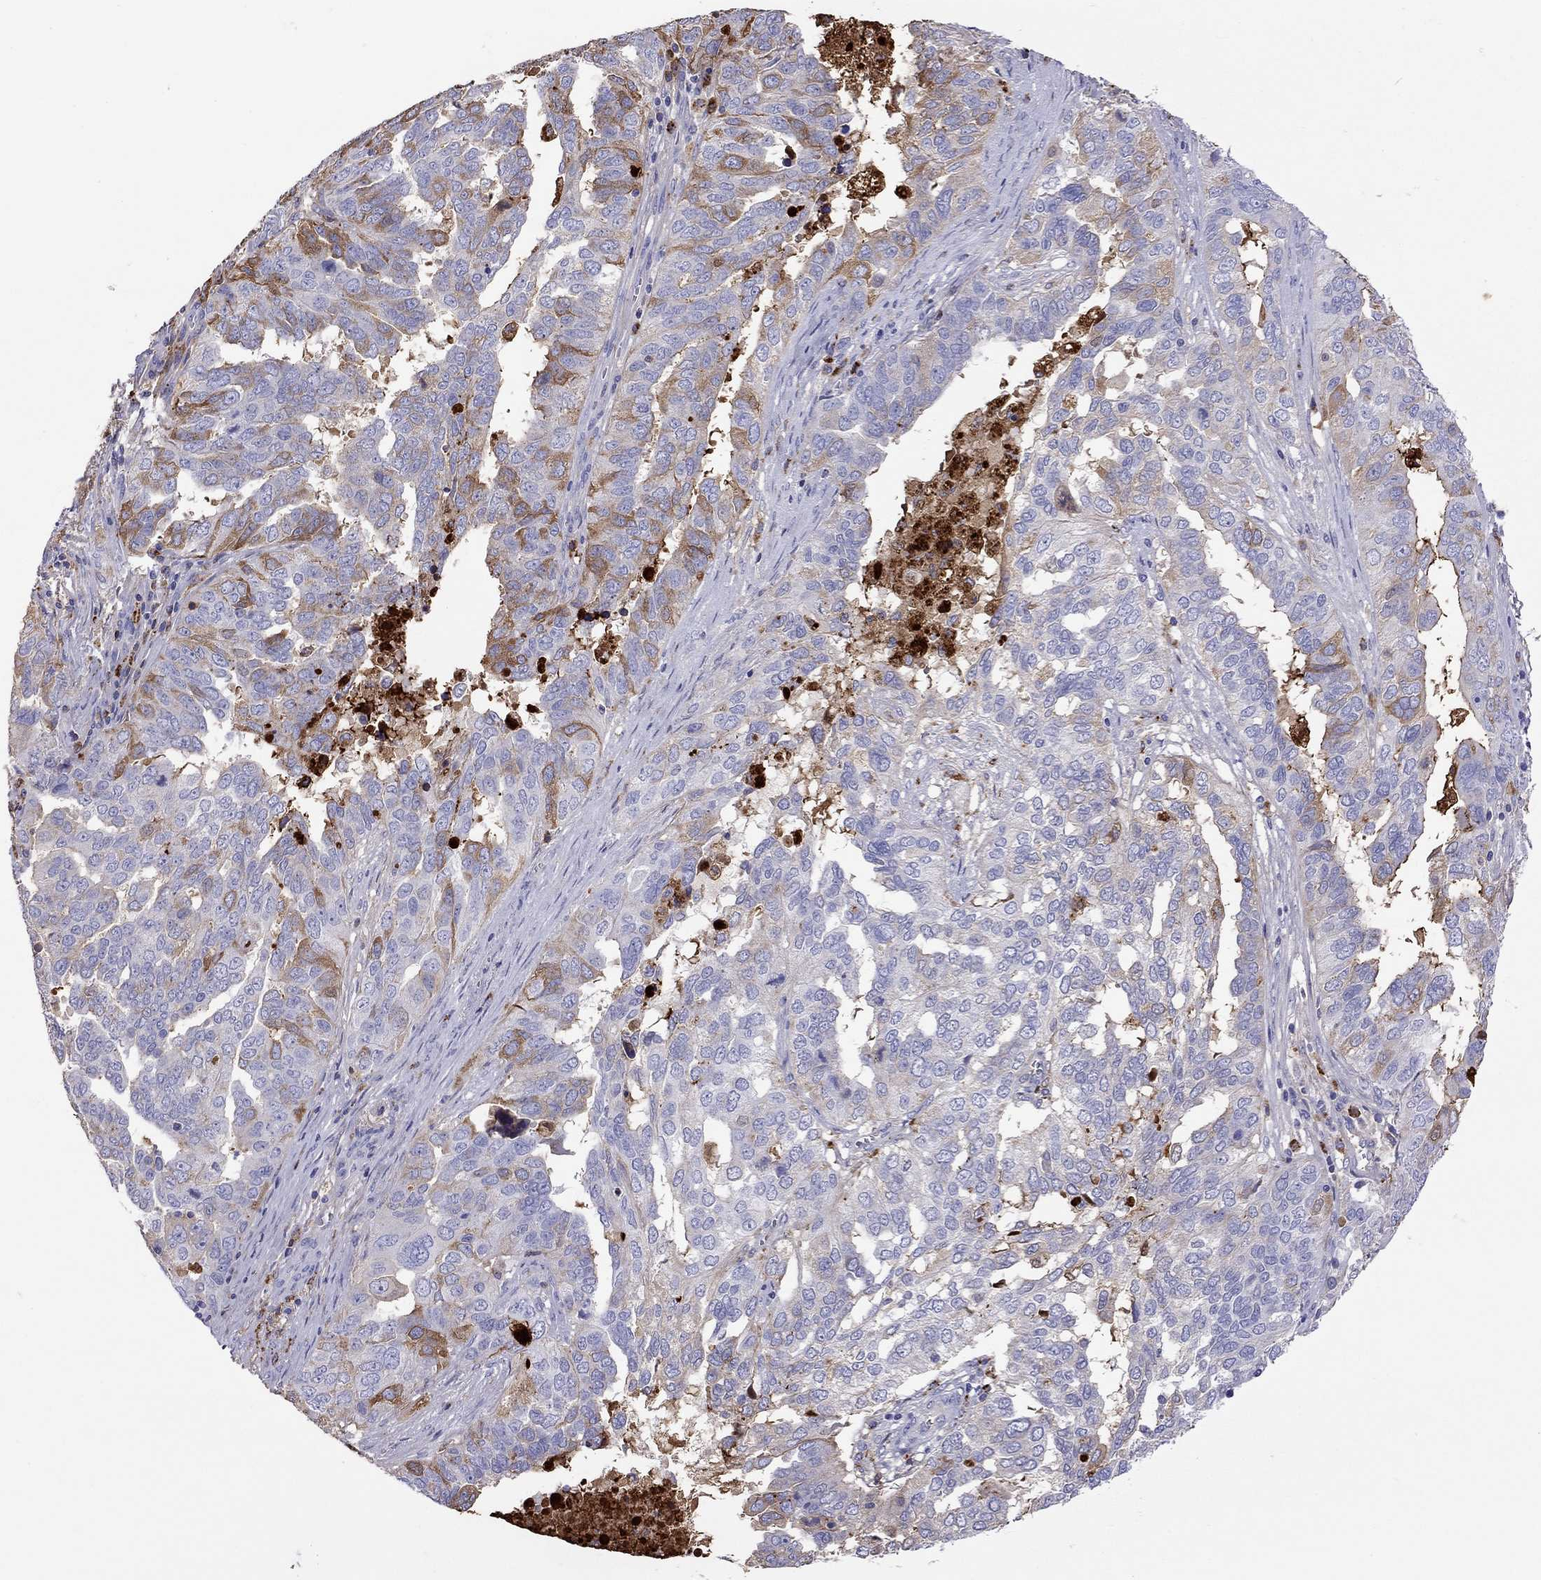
{"staining": {"intensity": "moderate", "quantity": "25%-75%", "location": "cytoplasmic/membranous"}, "tissue": "ovarian cancer", "cell_type": "Tumor cells", "image_type": "cancer", "snomed": [{"axis": "morphology", "description": "Carcinoma, endometroid"}, {"axis": "topography", "description": "Soft tissue"}, {"axis": "topography", "description": "Ovary"}], "caption": "Protein expression analysis of endometroid carcinoma (ovarian) exhibits moderate cytoplasmic/membranous staining in approximately 25%-75% of tumor cells.", "gene": "SERPINA3", "patient": {"sex": "female", "age": 52}}